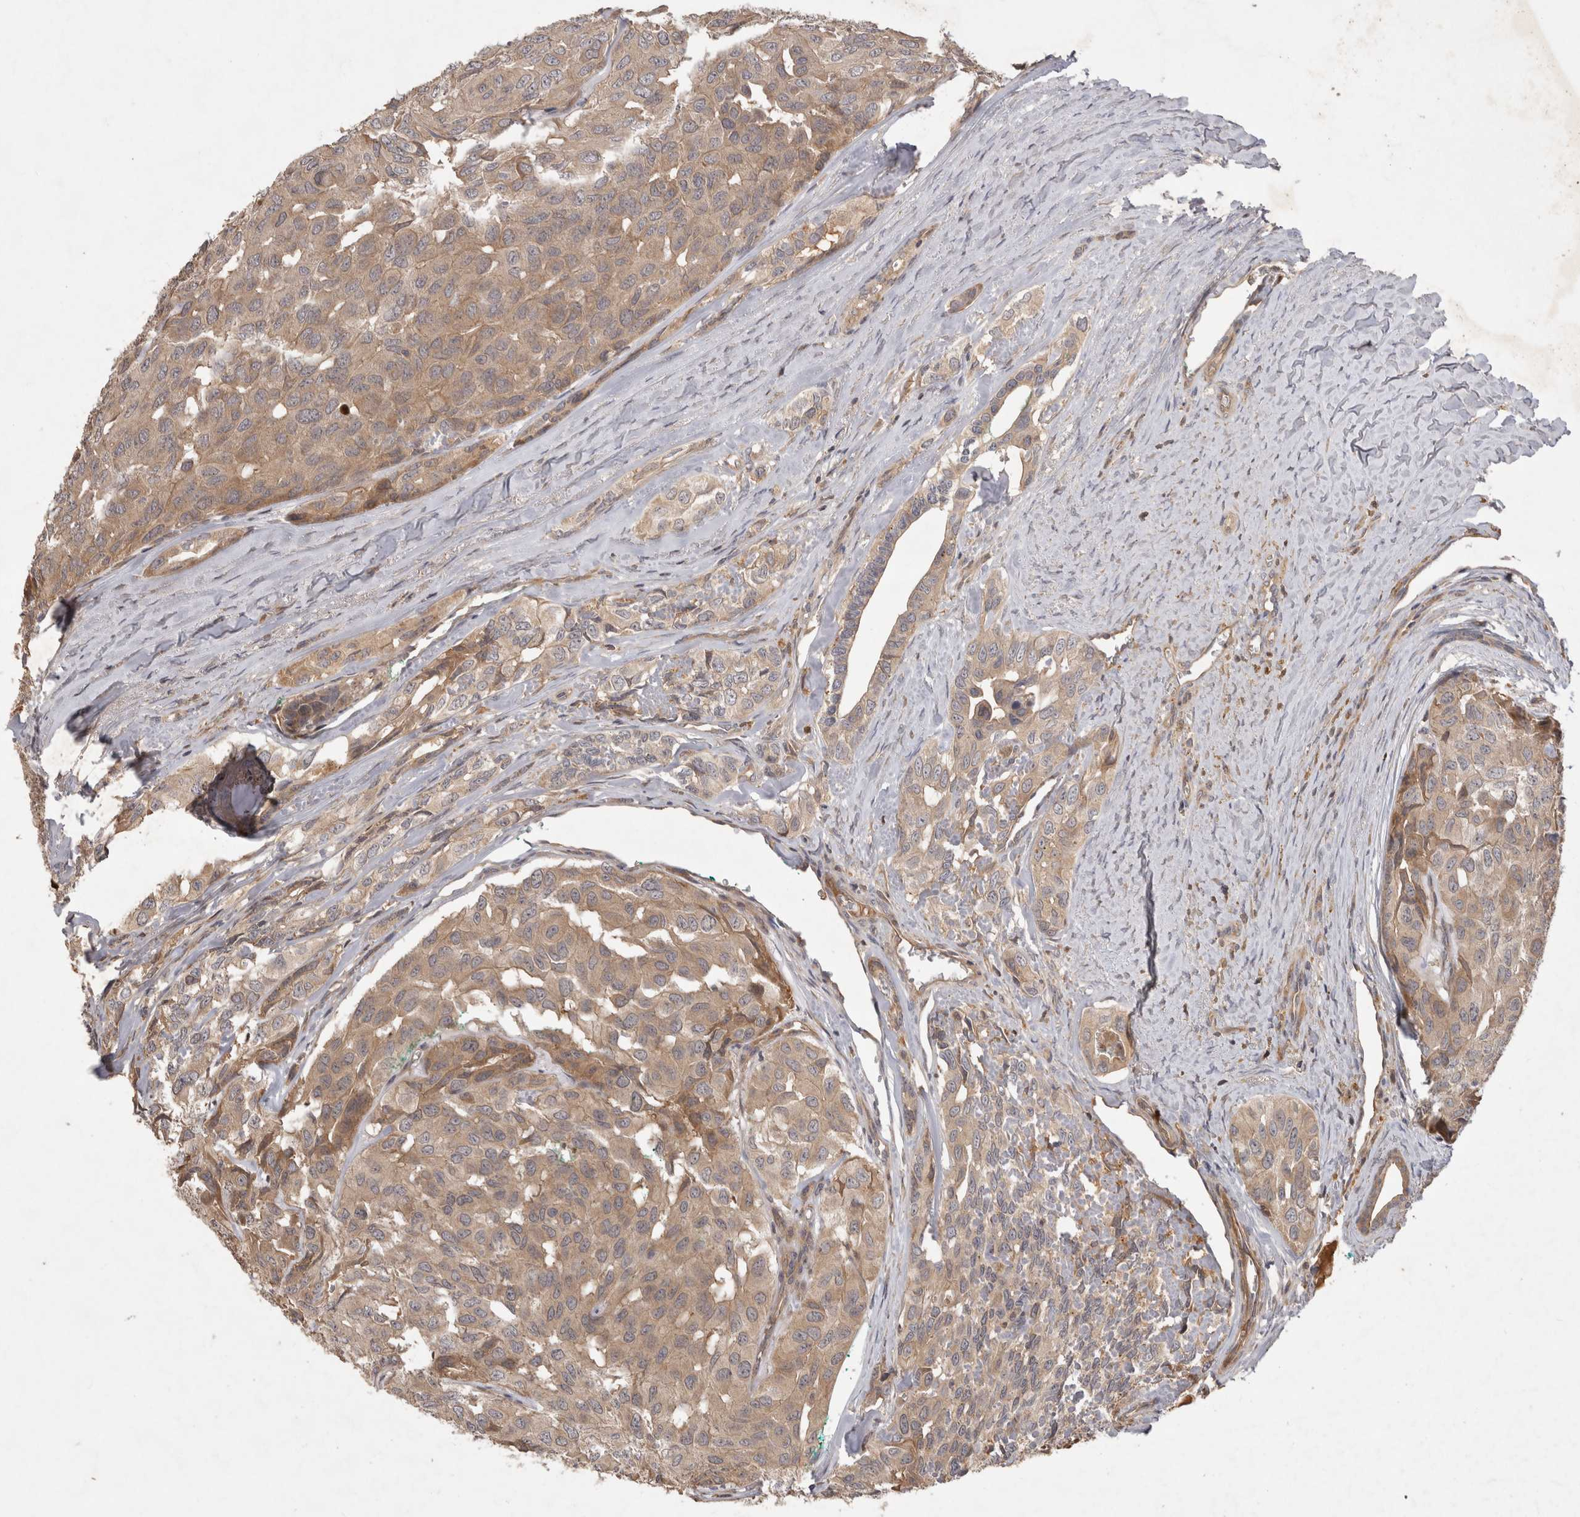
{"staining": {"intensity": "moderate", "quantity": ">75%", "location": "cytoplasmic/membranous"}, "tissue": "head and neck cancer", "cell_type": "Tumor cells", "image_type": "cancer", "snomed": [{"axis": "morphology", "description": "Adenocarcinoma, NOS"}, {"axis": "topography", "description": "Salivary gland, NOS"}, {"axis": "topography", "description": "Head-Neck"}], "caption": "Moderate cytoplasmic/membranous protein positivity is identified in approximately >75% of tumor cells in adenocarcinoma (head and neck).", "gene": "PPP1R42", "patient": {"sex": "female", "age": 76}}